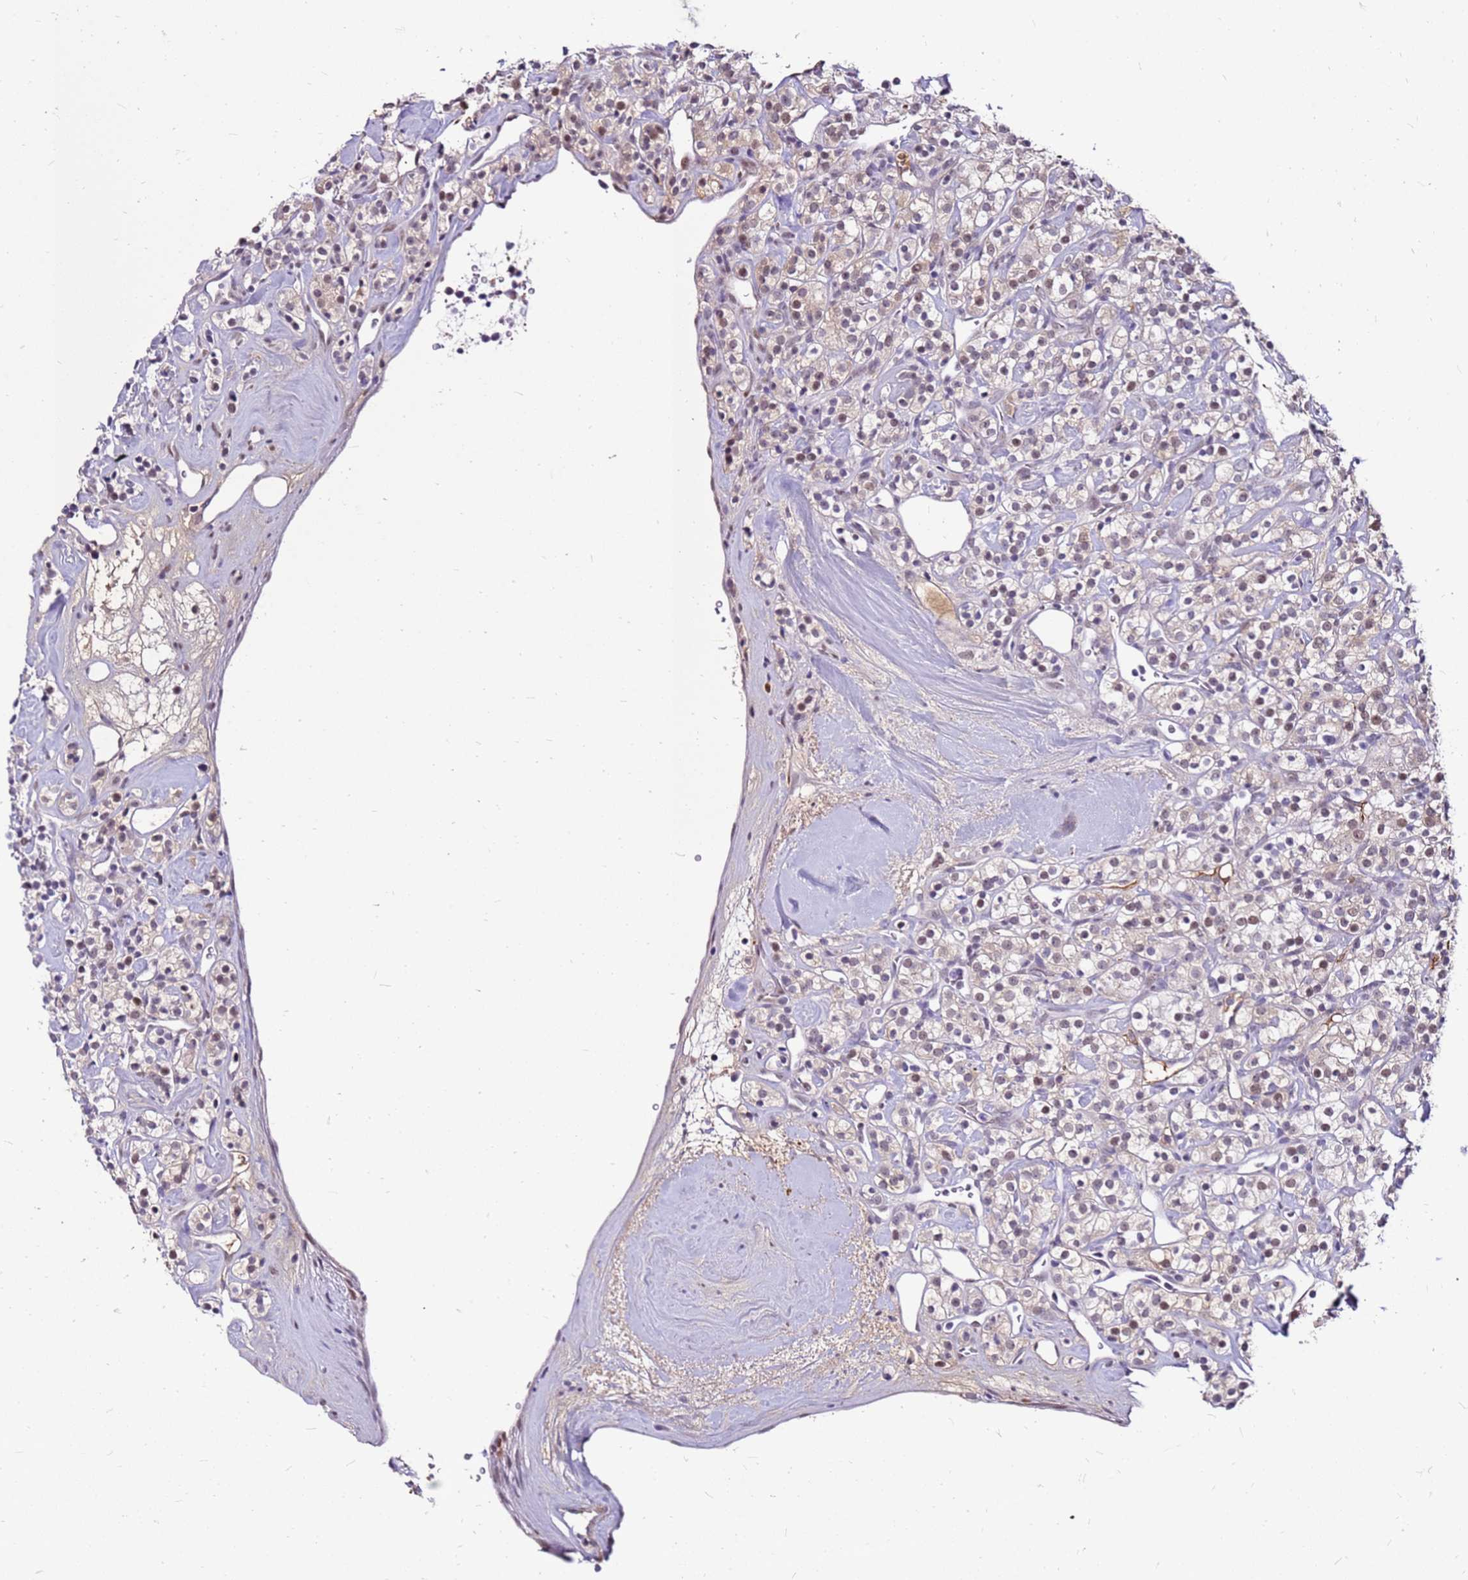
{"staining": {"intensity": "weak", "quantity": "25%-75%", "location": "nuclear"}, "tissue": "renal cancer", "cell_type": "Tumor cells", "image_type": "cancer", "snomed": [{"axis": "morphology", "description": "Adenocarcinoma, NOS"}, {"axis": "topography", "description": "Kidney"}], "caption": "Approximately 25%-75% of tumor cells in renal cancer reveal weak nuclear protein staining as visualized by brown immunohistochemical staining.", "gene": "ALDH1A3", "patient": {"sex": "male", "age": 77}}